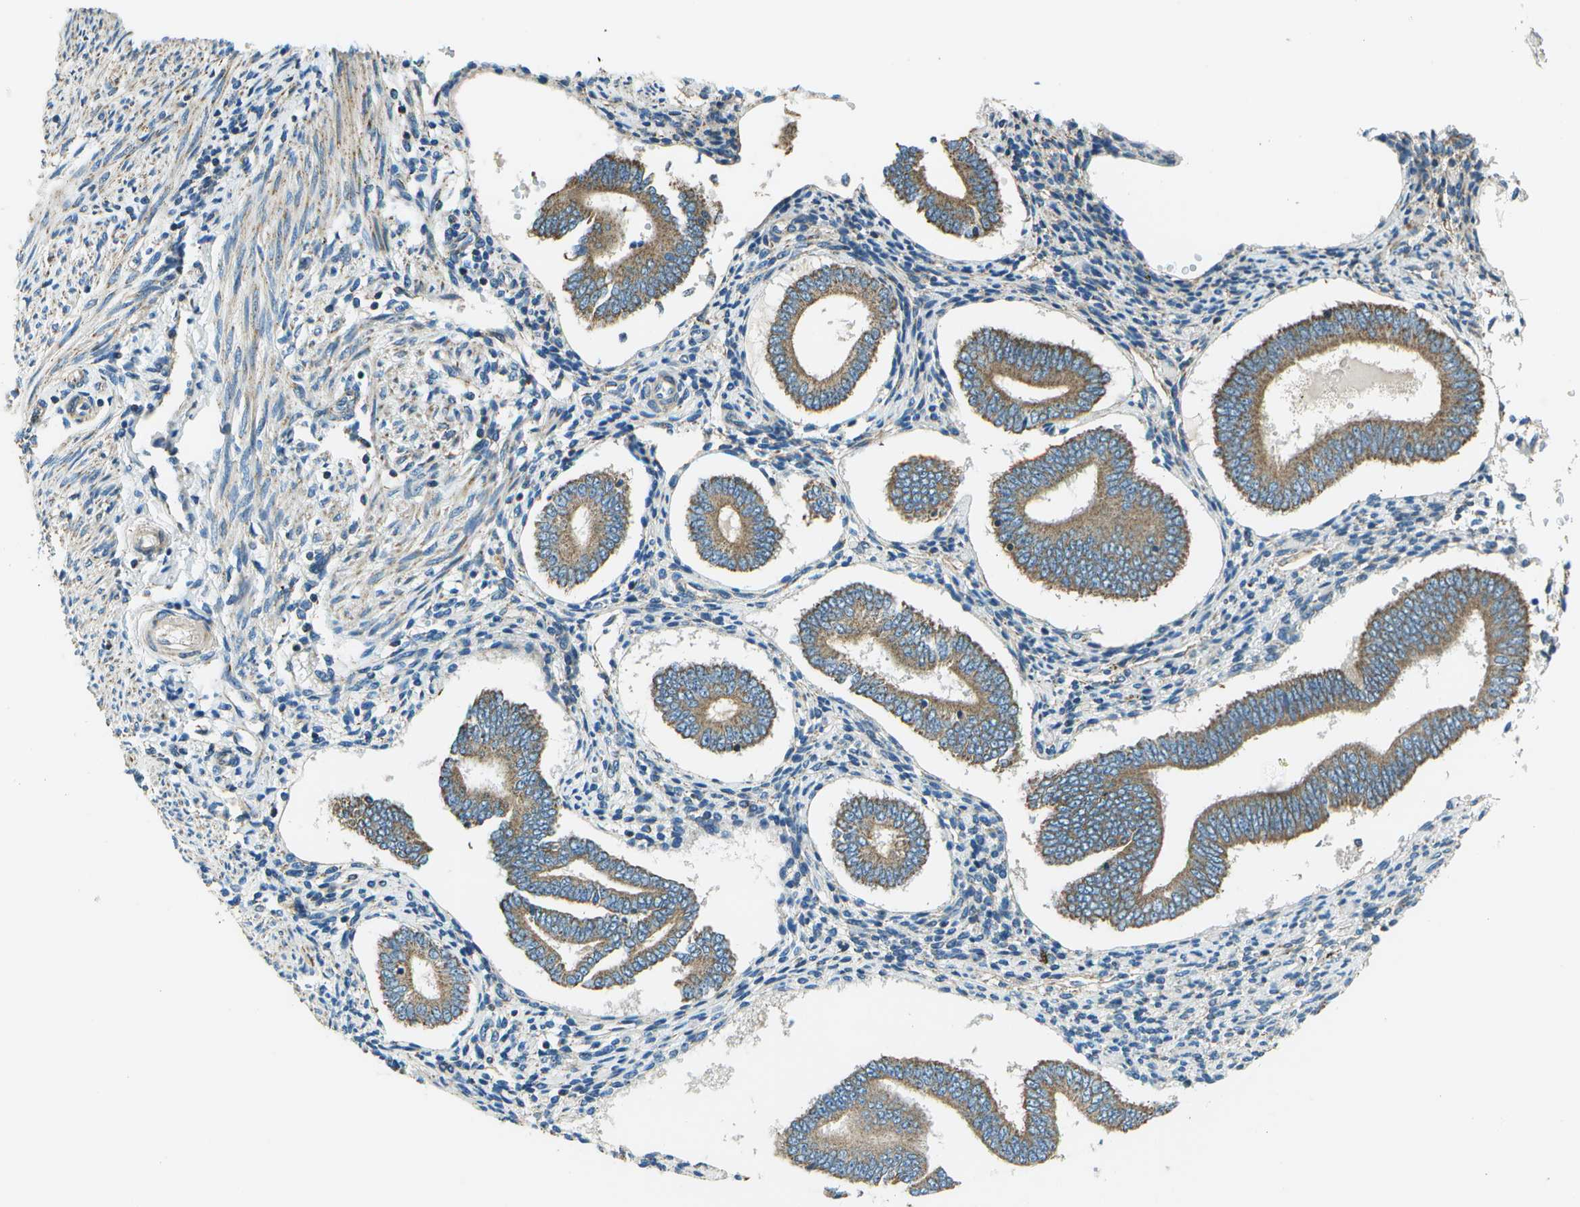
{"staining": {"intensity": "negative", "quantity": "none", "location": "none"}, "tissue": "endometrium", "cell_type": "Cells in endometrial stroma", "image_type": "normal", "snomed": [{"axis": "morphology", "description": "Normal tissue, NOS"}, {"axis": "topography", "description": "Endometrium"}], "caption": "High power microscopy micrograph of an immunohistochemistry (IHC) micrograph of normal endometrium, revealing no significant positivity in cells in endometrial stroma. (Immunohistochemistry (ihc), brightfield microscopy, high magnification).", "gene": "TMEM51", "patient": {"sex": "female", "age": 42}}